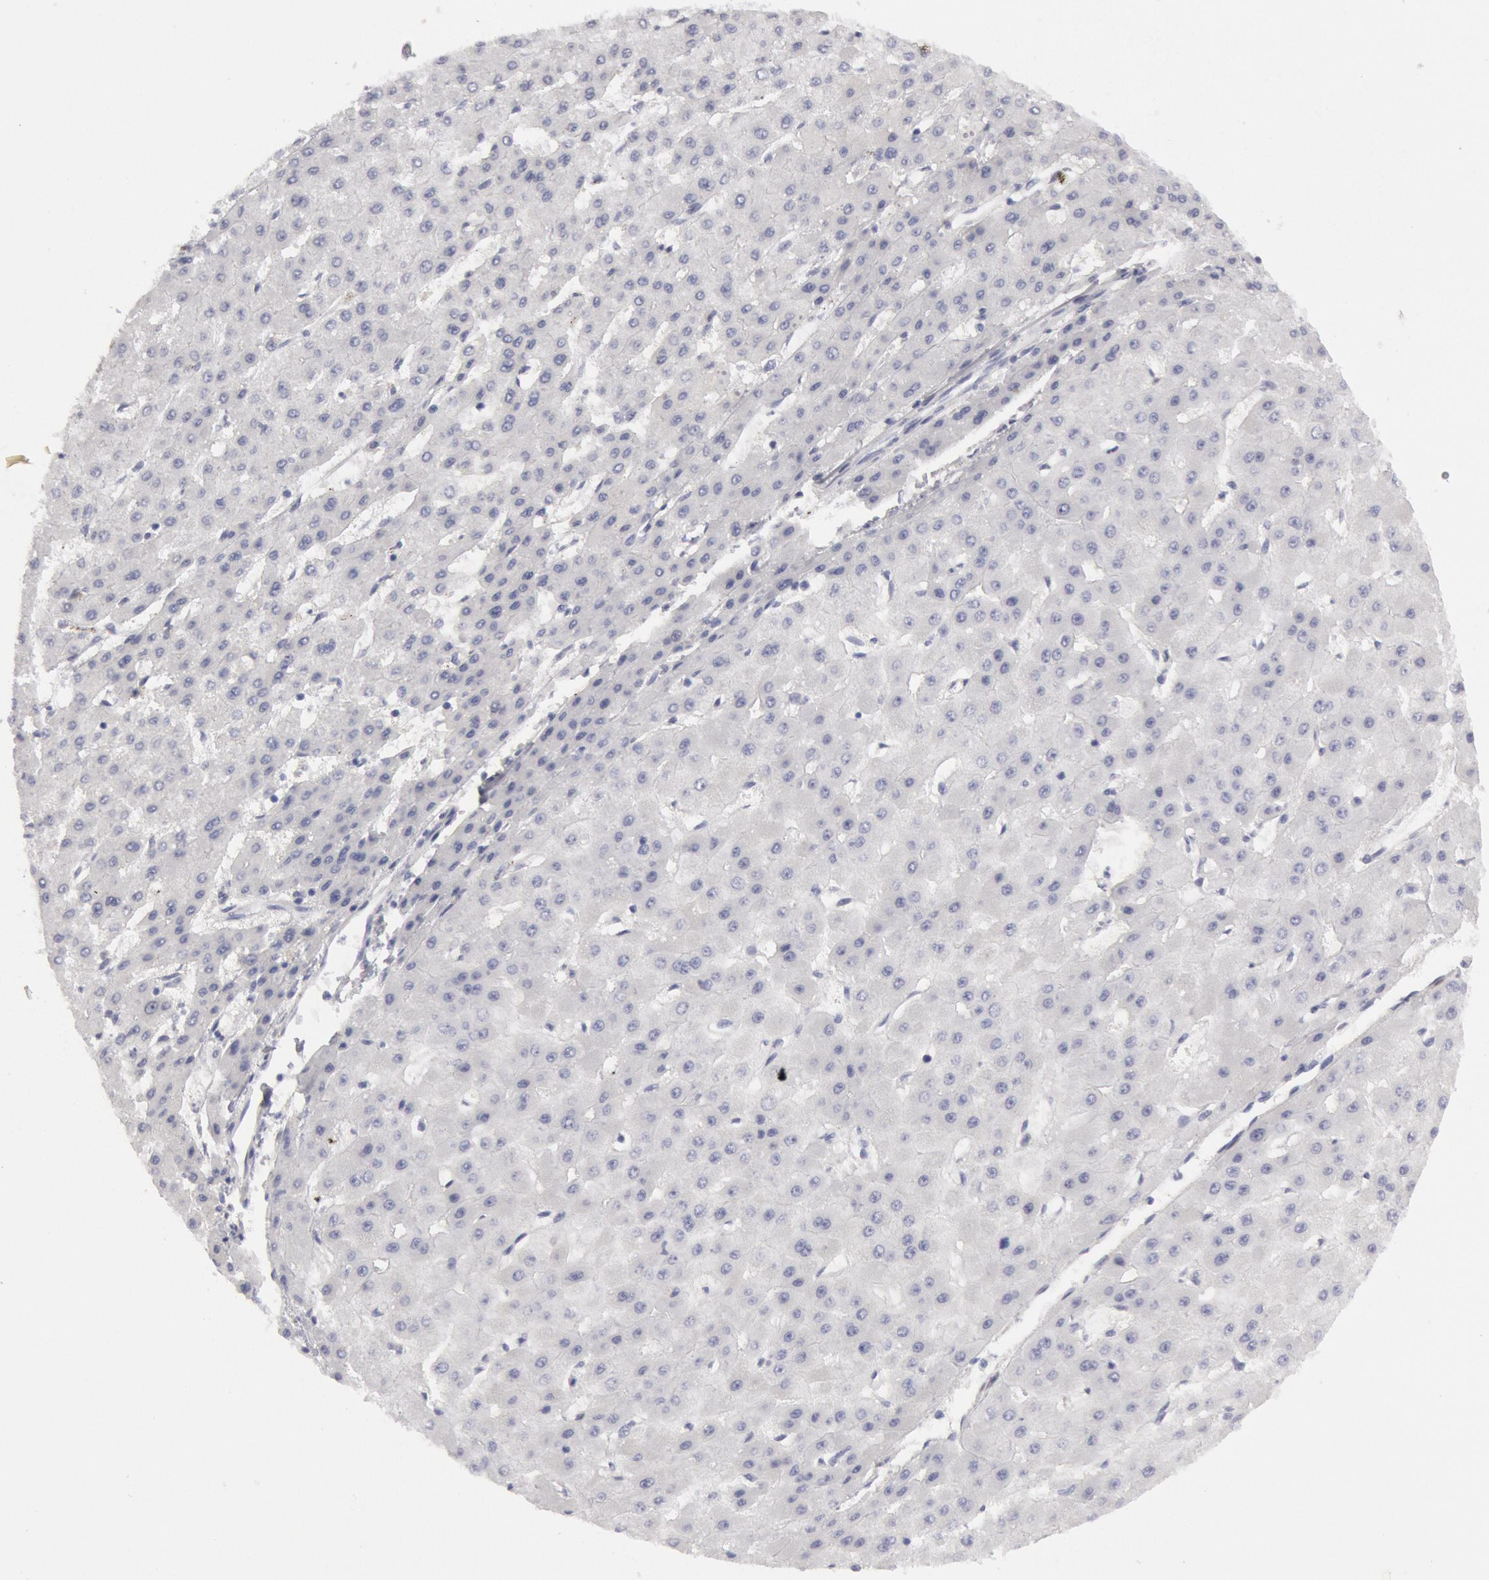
{"staining": {"intensity": "negative", "quantity": "none", "location": "none"}, "tissue": "liver cancer", "cell_type": "Tumor cells", "image_type": "cancer", "snomed": [{"axis": "morphology", "description": "Carcinoma, Hepatocellular, NOS"}, {"axis": "topography", "description": "Liver"}], "caption": "High magnification brightfield microscopy of hepatocellular carcinoma (liver) stained with DAB (3,3'-diaminobenzidine) (brown) and counterstained with hematoxylin (blue): tumor cells show no significant positivity. (DAB IHC, high magnification).", "gene": "FHL1", "patient": {"sex": "female", "age": 52}}